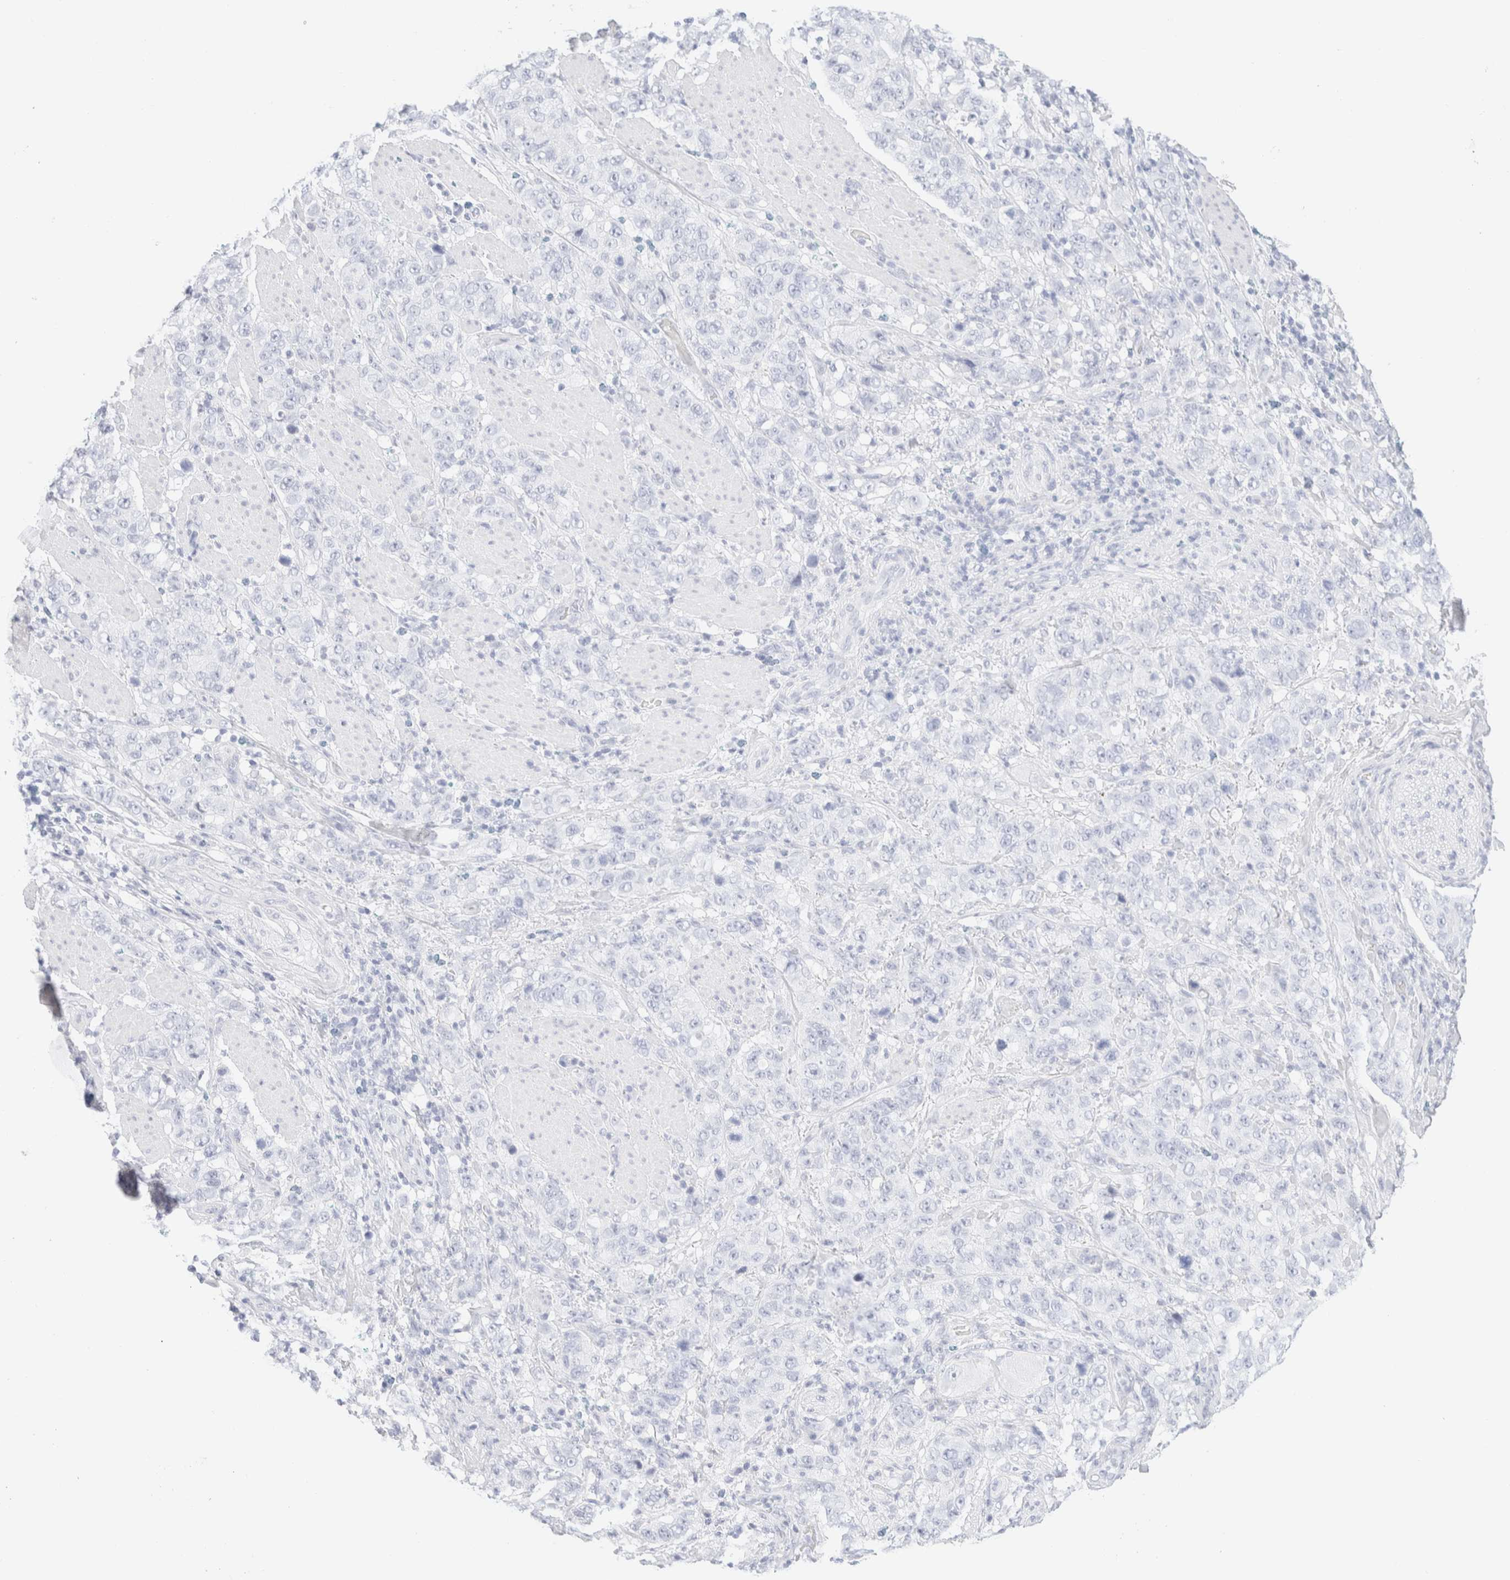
{"staining": {"intensity": "negative", "quantity": "none", "location": "none"}, "tissue": "stomach cancer", "cell_type": "Tumor cells", "image_type": "cancer", "snomed": [{"axis": "morphology", "description": "Adenocarcinoma, NOS"}, {"axis": "topography", "description": "Stomach"}], "caption": "Tumor cells show no significant protein positivity in adenocarcinoma (stomach). The staining was performed using DAB (3,3'-diaminobenzidine) to visualize the protein expression in brown, while the nuclei were stained in blue with hematoxylin (Magnification: 20x).", "gene": "KRT15", "patient": {"sex": "male", "age": 48}}